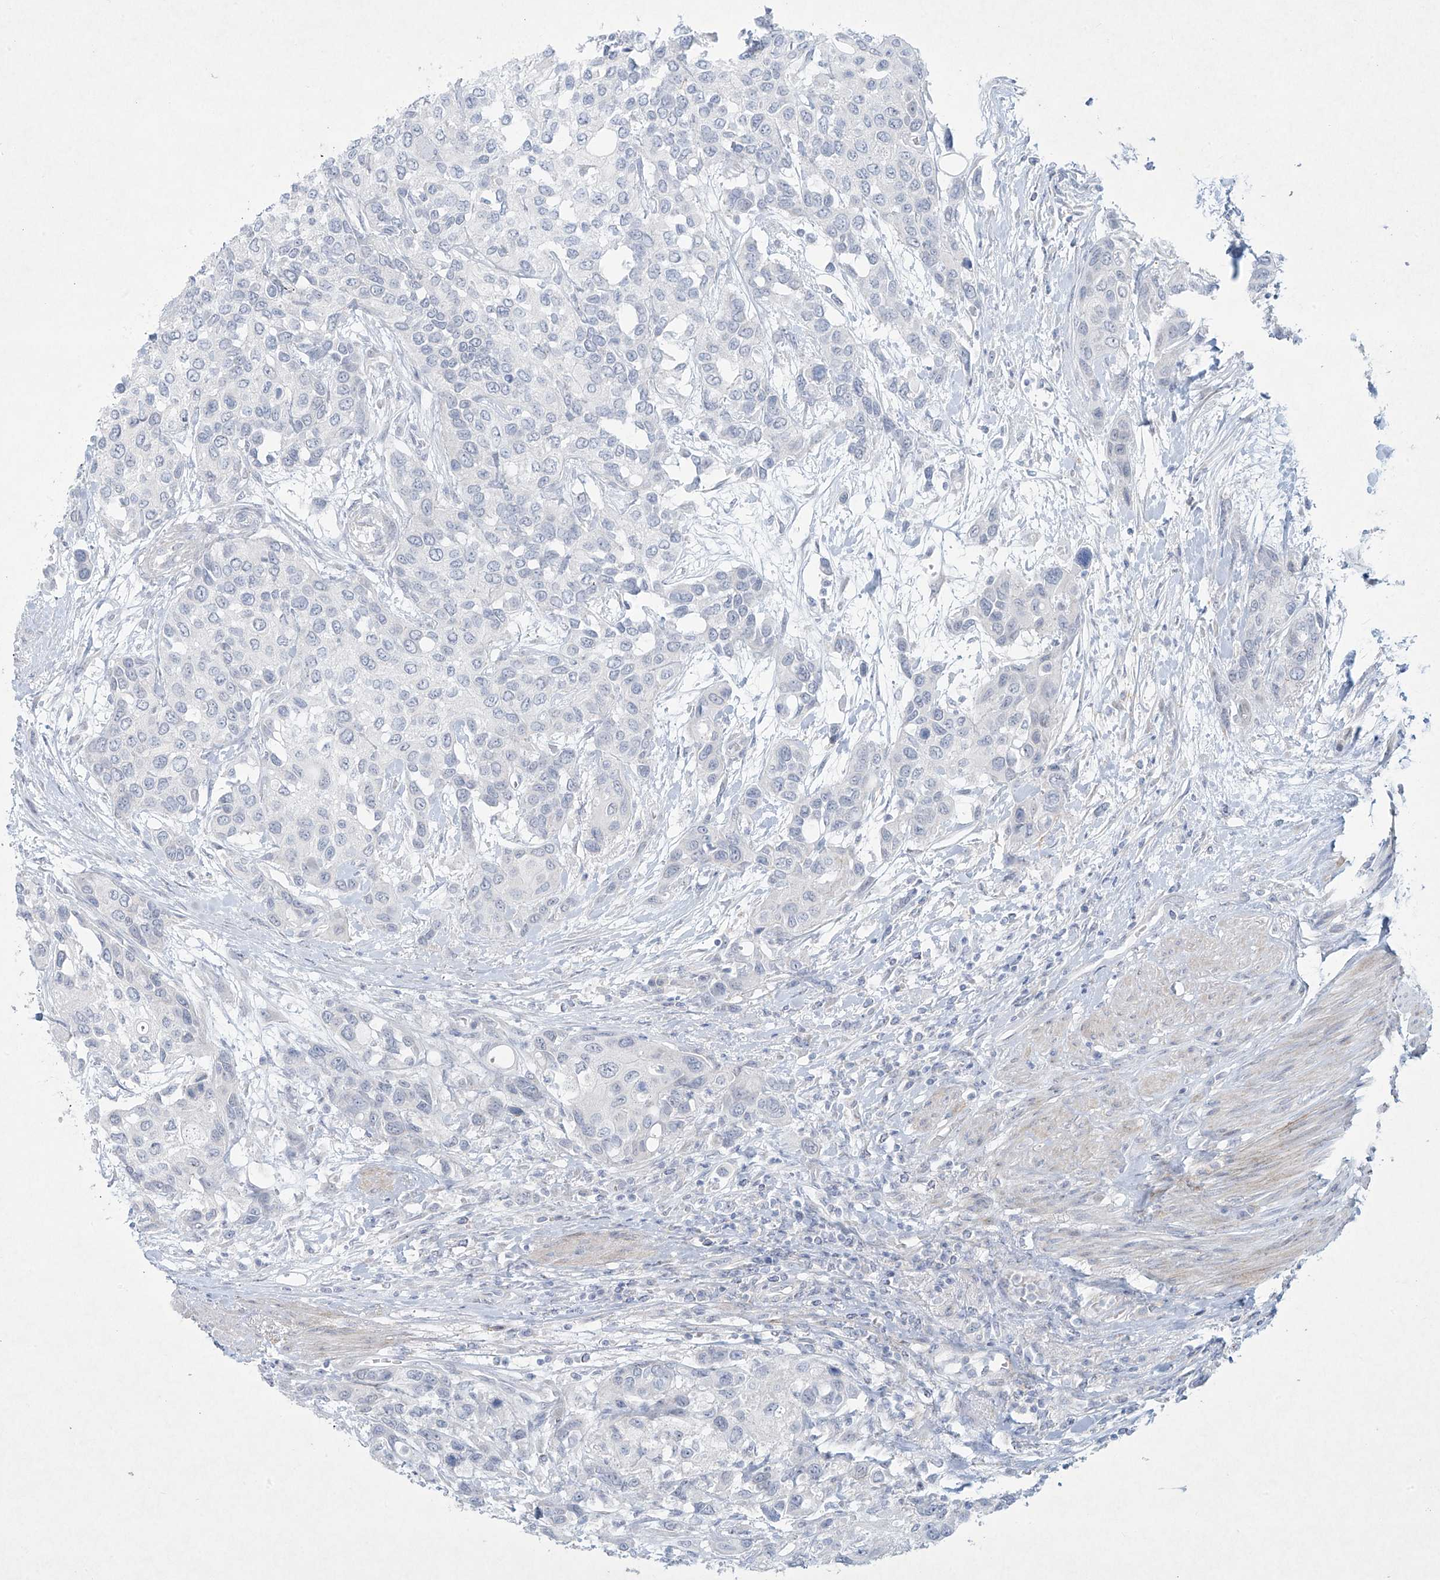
{"staining": {"intensity": "negative", "quantity": "none", "location": "none"}, "tissue": "urothelial cancer", "cell_type": "Tumor cells", "image_type": "cancer", "snomed": [{"axis": "morphology", "description": "Normal tissue, NOS"}, {"axis": "morphology", "description": "Urothelial carcinoma, High grade"}, {"axis": "topography", "description": "Vascular tissue"}, {"axis": "topography", "description": "Urinary bladder"}], "caption": "Immunohistochemical staining of human high-grade urothelial carcinoma exhibits no significant staining in tumor cells. Brightfield microscopy of IHC stained with DAB (brown) and hematoxylin (blue), captured at high magnification.", "gene": "PAX6", "patient": {"sex": "female", "age": 56}}